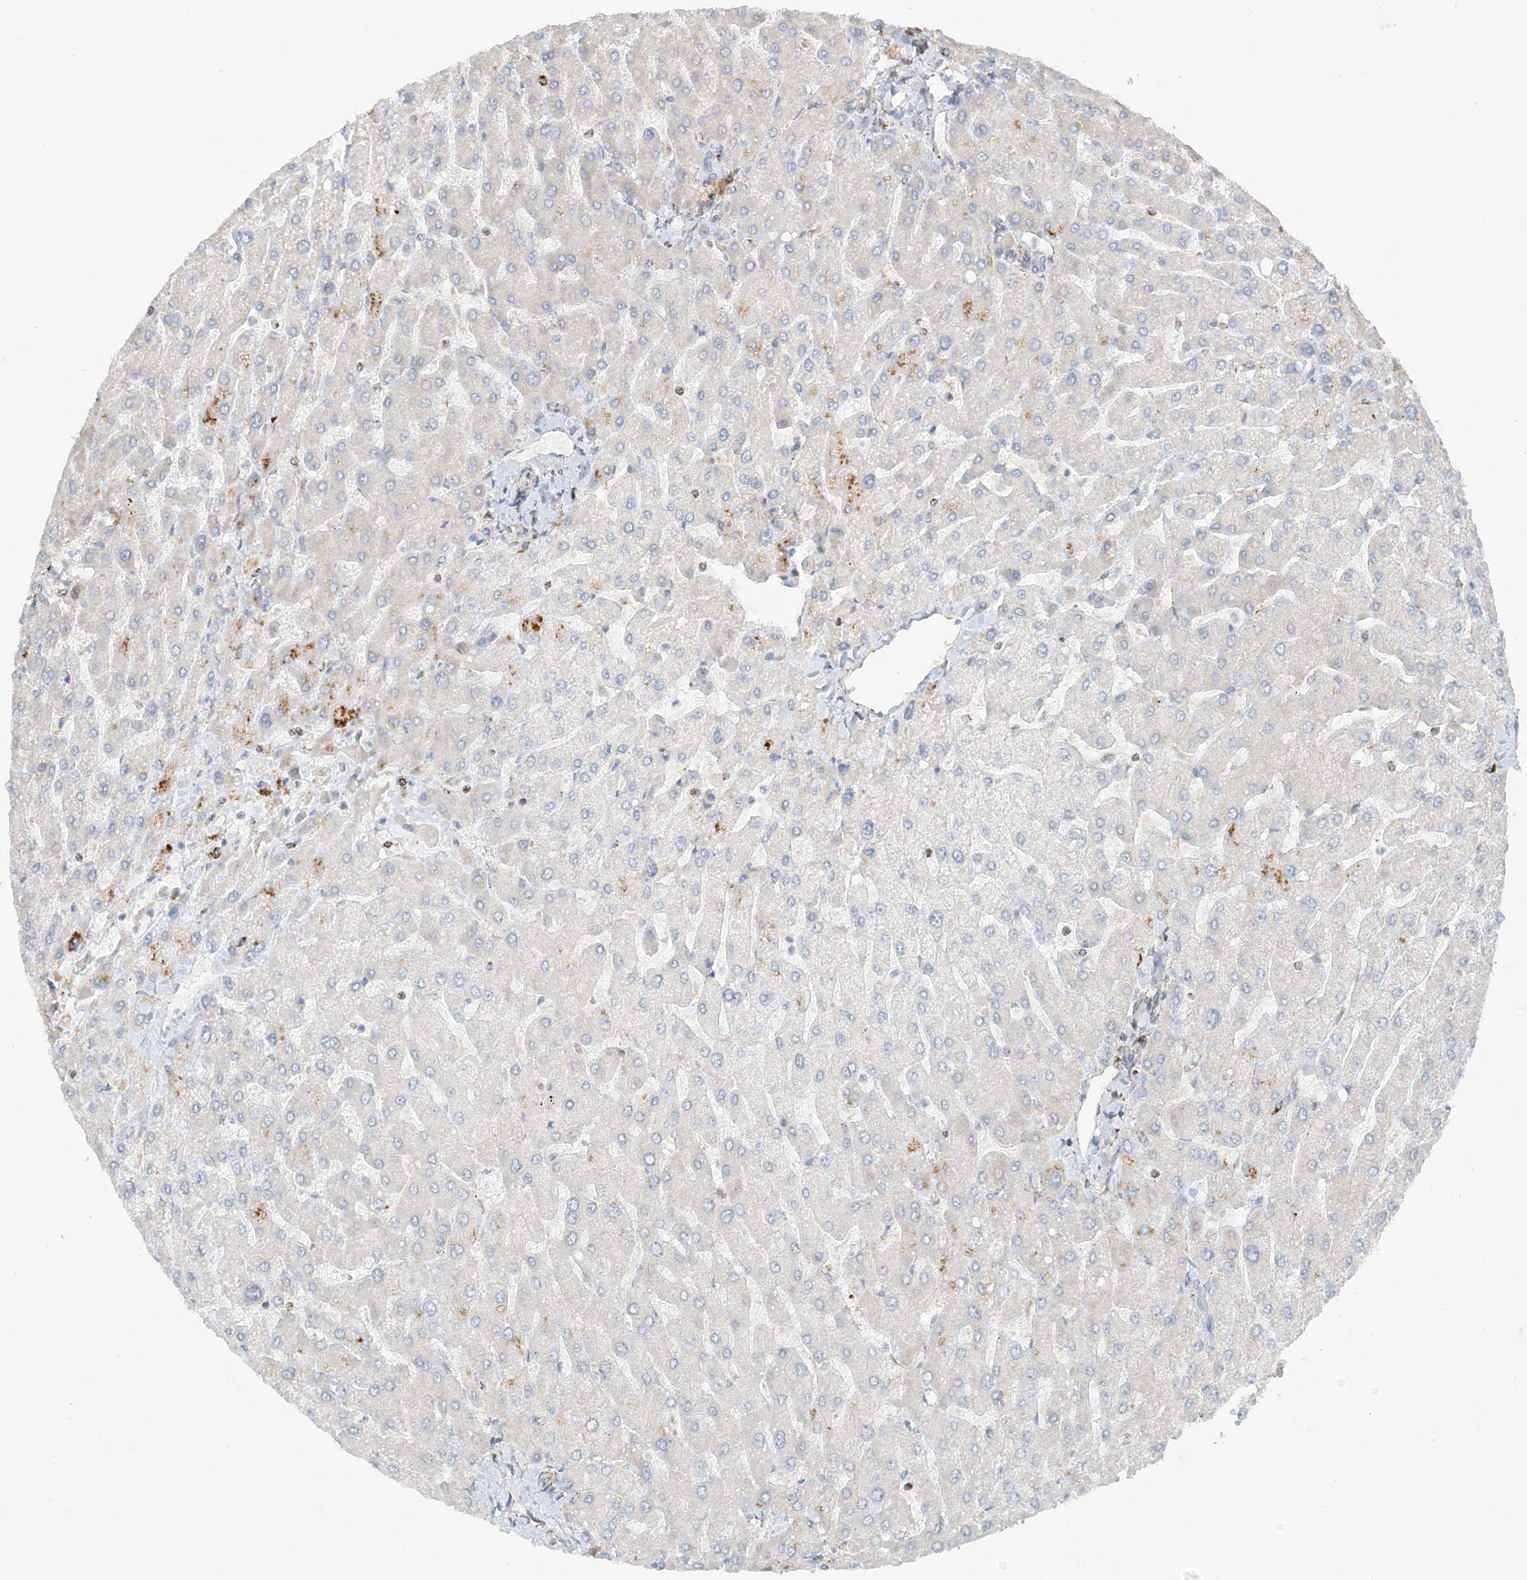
{"staining": {"intensity": "negative", "quantity": "none", "location": "none"}, "tissue": "liver", "cell_type": "Cholangiocytes", "image_type": "normal", "snomed": [{"axis": "morphology", "description": "Normal tissue, NOS"}, {"axis": "topography", "description": "Liver"}], "caption": "This is an immunohistochemistry (IHC) photomicrograph of benign liver. There is no positivity in cholangiocytes.", "gene": "SLC25A12", "patient": {"sex": "male", "age": 55}}